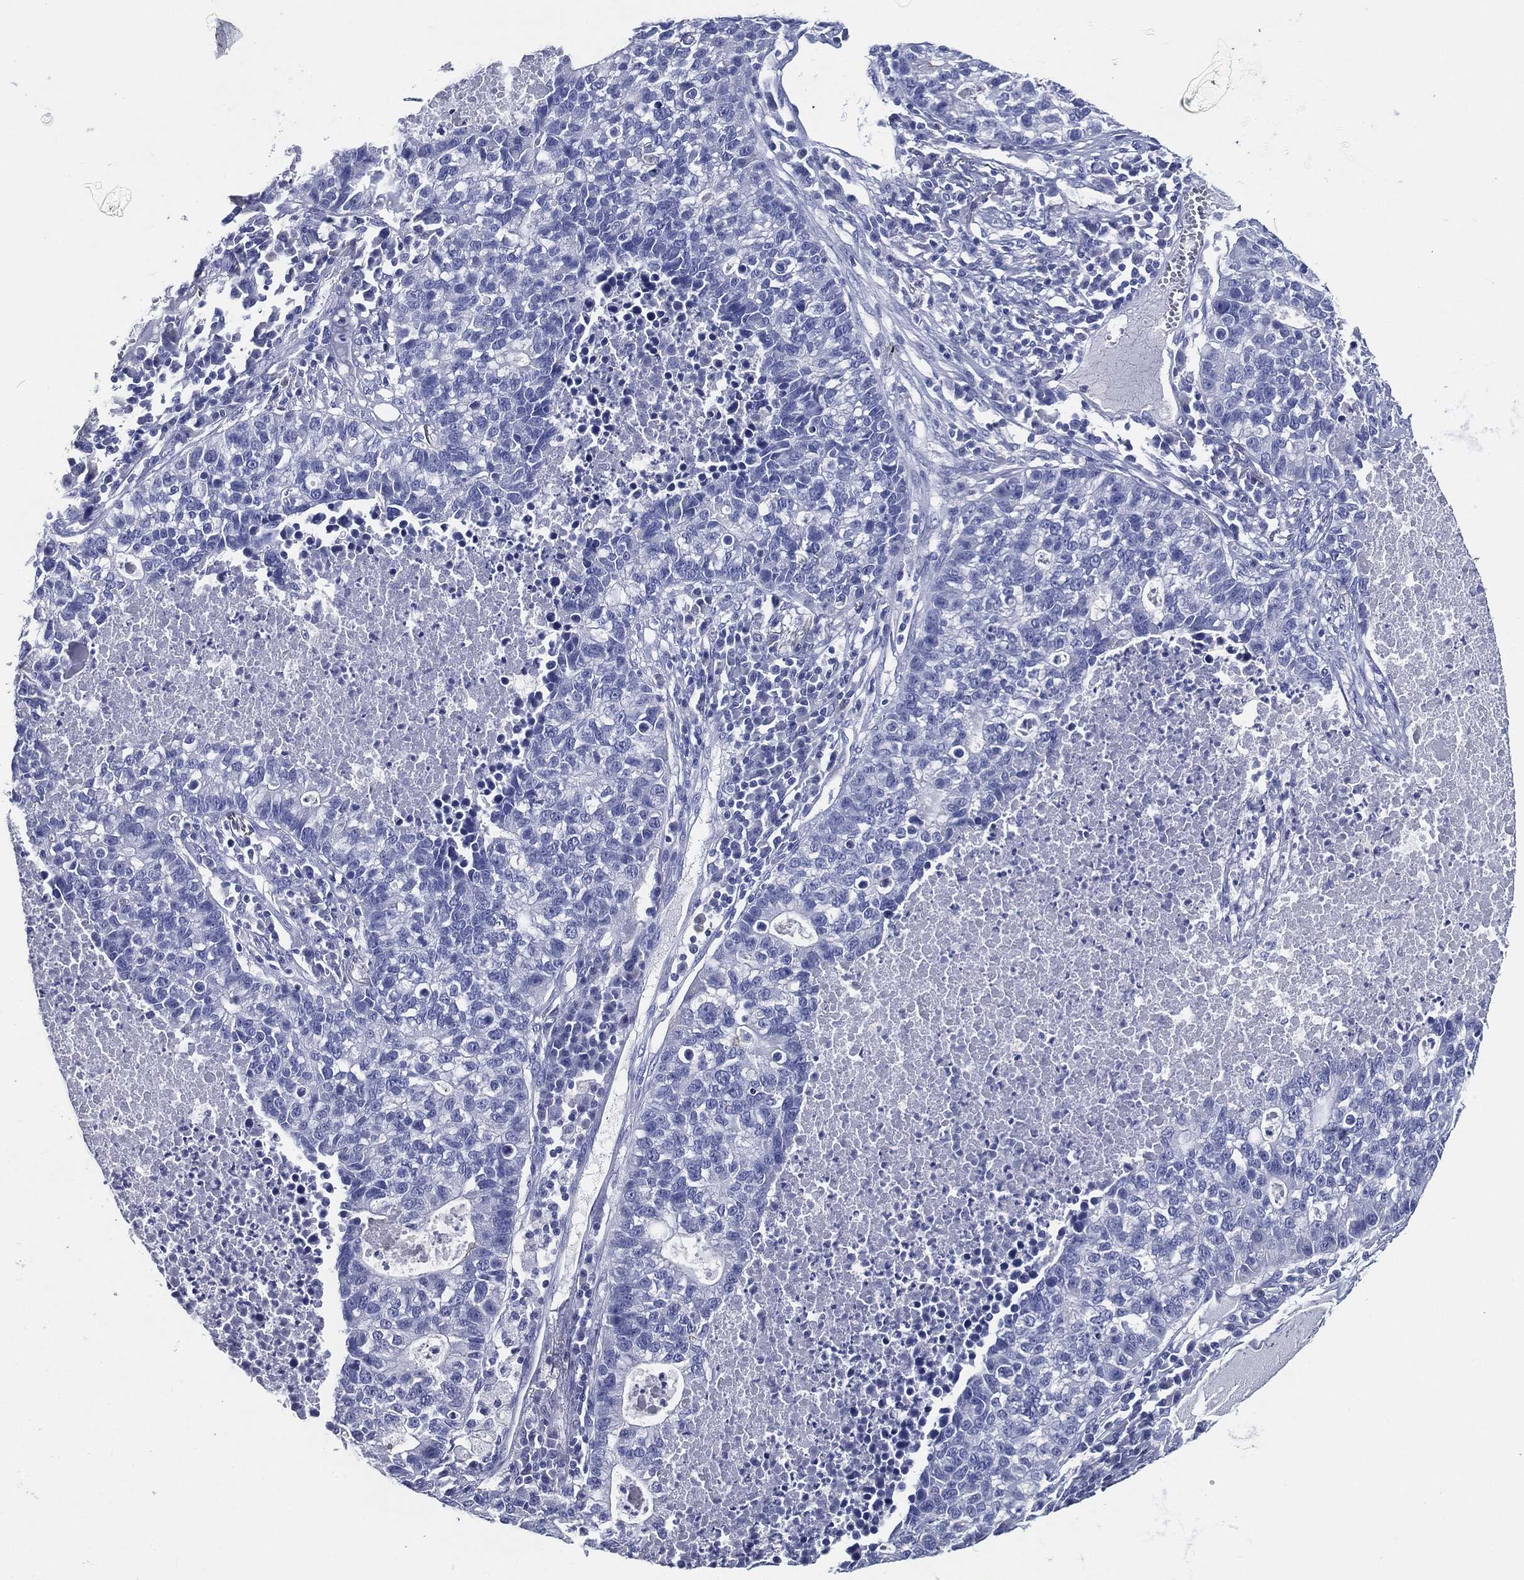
{"staining": {"intensity": "negative", "quantity": "none", "location": "none"}, "tissue": "lung cancer", "cell_type": "Tumor cells", "image_type": "cancer", "snomed": [{"axis": "morphology", "description": "Adenocarcinoma, NOS"}, {"axis": "topography", "description": "Lung"}], "caption": "Immunohistochemistry histopathology image of lung cancer (adenocarcinoma) stained for a protein (brown), which reveals no staining in tumor cells.", "gene": "ACE2", "patient": {"sex": "male", "age": 57}}